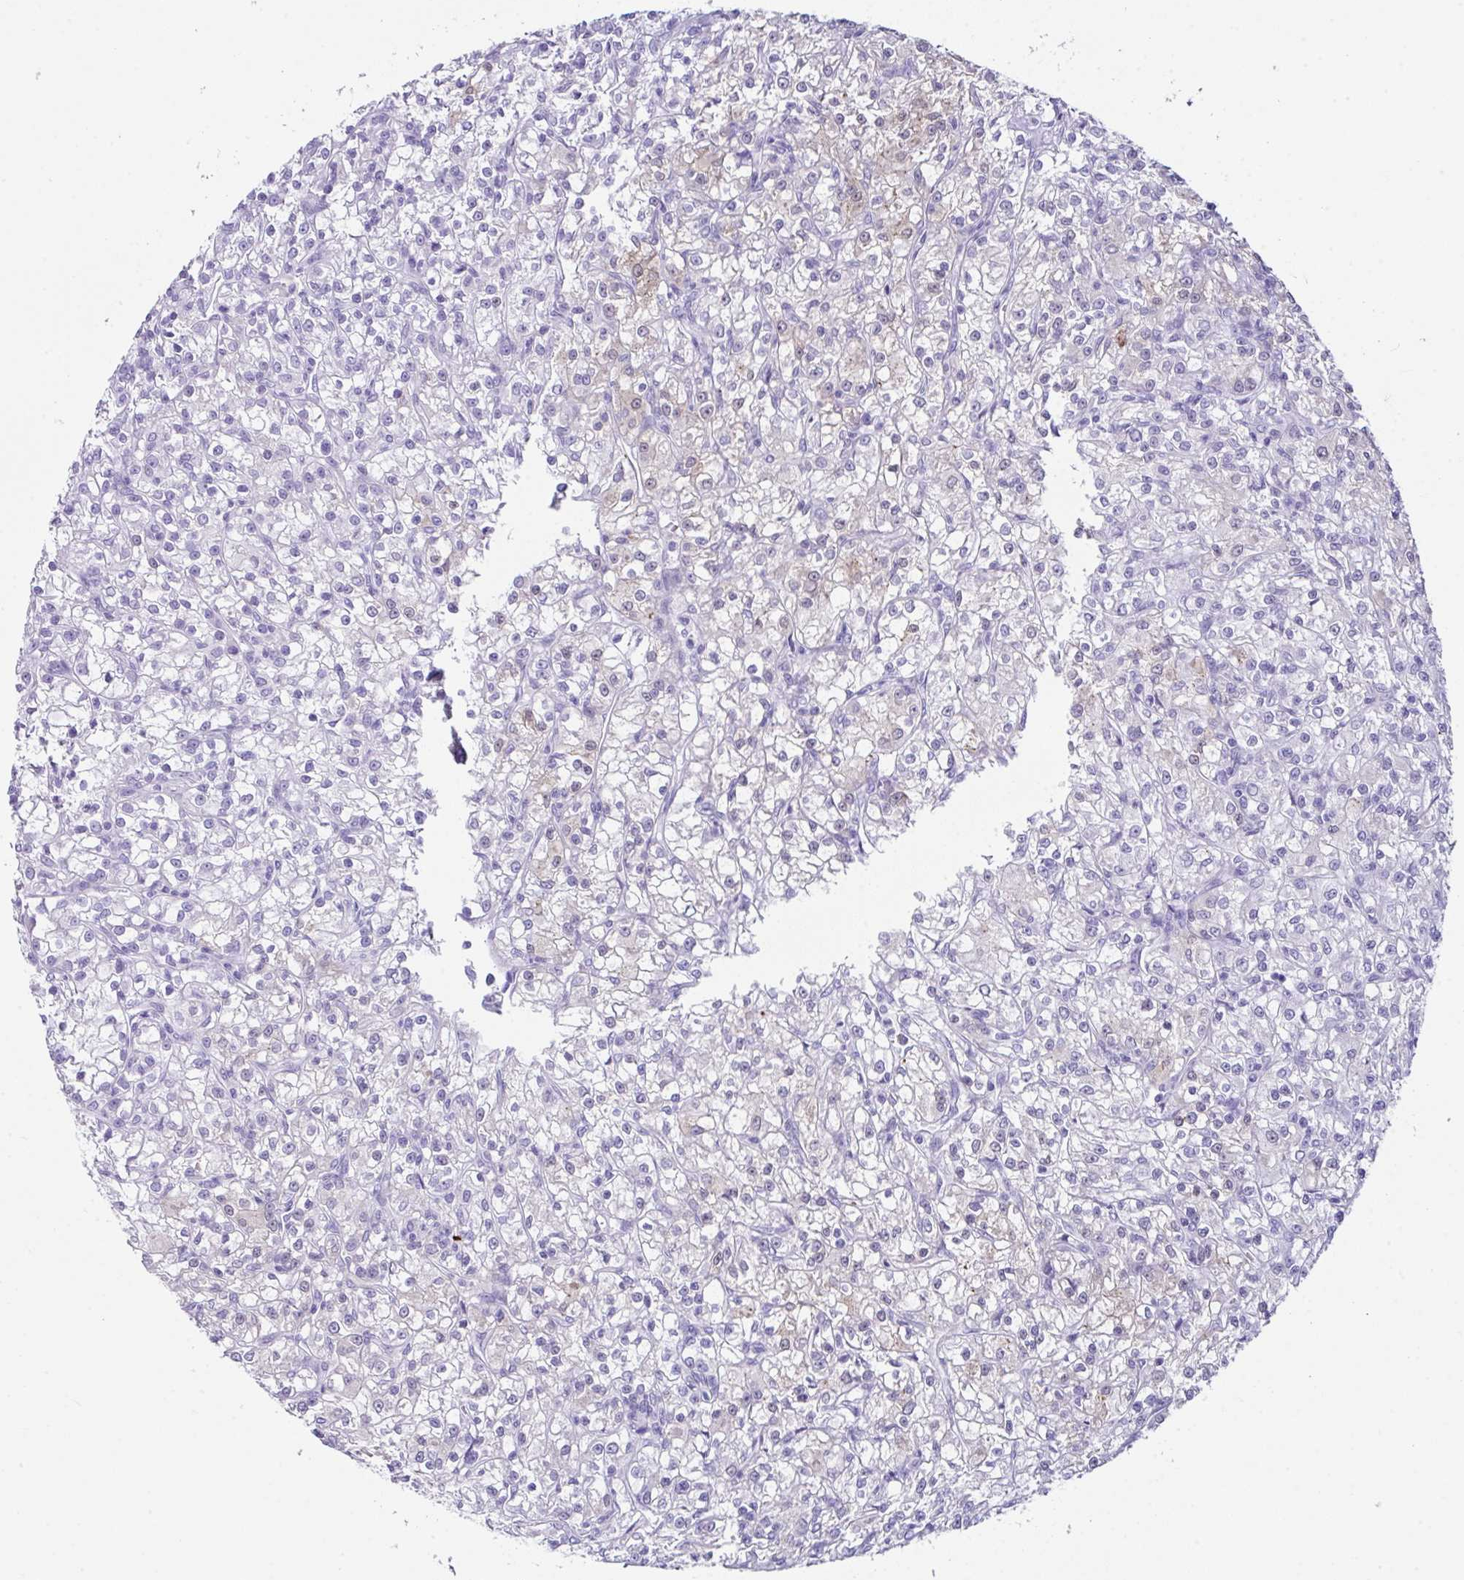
{"staining": {"intensity": "weak", "quantity": "<25%", "location": "cytoplasmic/membranous"}, "tissue": "renal cancer", "cell_type": "Tumor cells", "image_type": "cancer", "snomed": [{"axis": "morphology", "description": "Adenocarcinoma, NOS"}, {"axis": "topography", "description": "Kidney"}], "caption": "Photomicrograph shows no significant protein expression in tumor cells of renal cancer.", "gene": "LGALS4", "patient": {"sex": "female", "age": 59}}